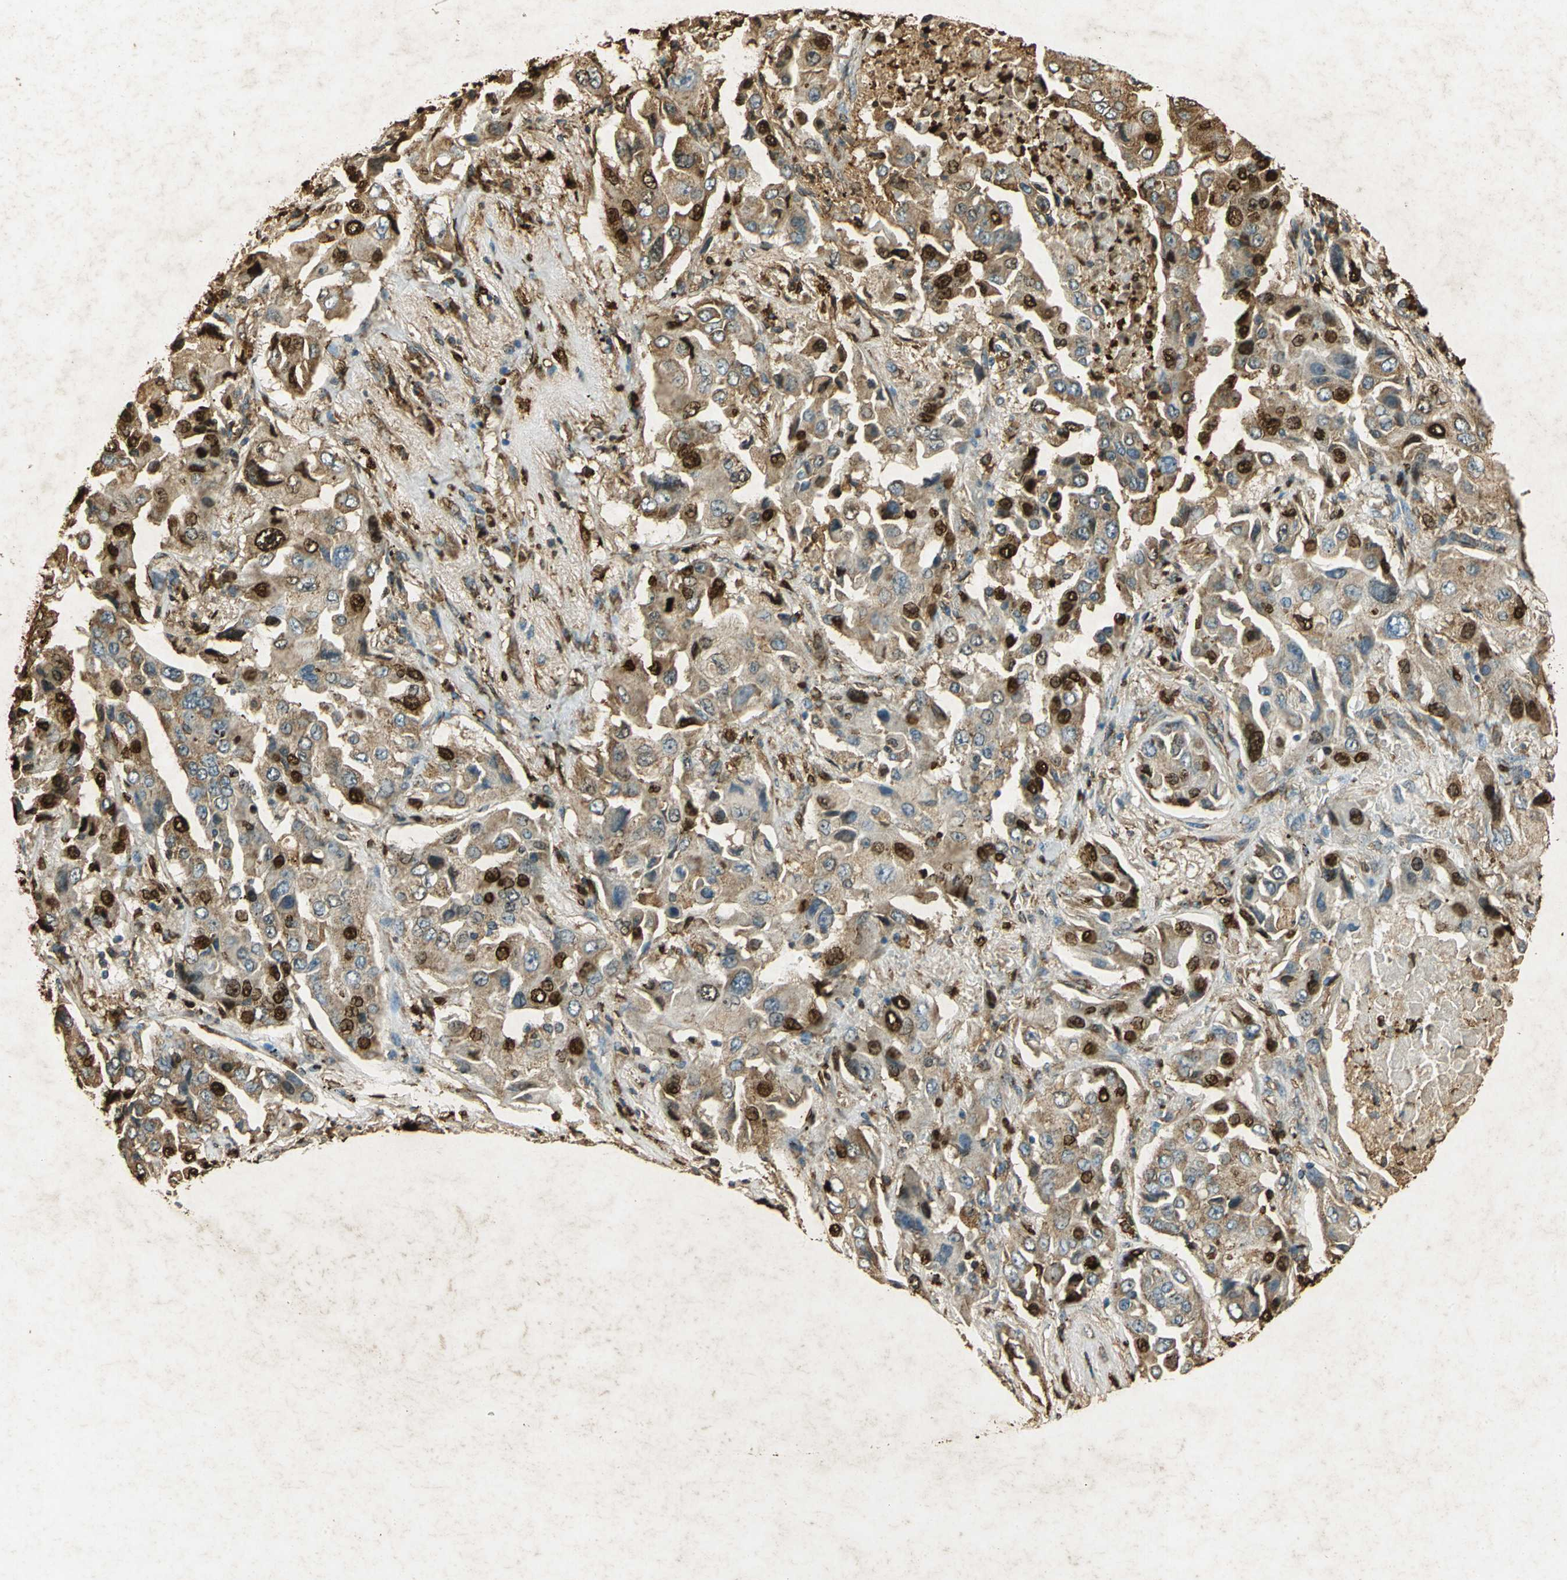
{"staining": {"intensity": "strong", "quantity": ">75%", "location": "cytoplasmic/membranous,nuclear"}, "tissue": "lung cancer", "cell_type": "Tumor cells", "image_type": "cancer", "snomed": [{"axis": "morphology", "description": "Adenocarcinoma, NOS"}, {"axis": "topography", "description": "Lung"}], "caption": "The micrograph displays immunohistochemical staining of lung cancer. There is strong cytoplasmic/membranous and nuclear staining is seen in about >75% of tumor cells.", "gene": "ANXA4", "patient": {"sex": "female", "age": 65}}